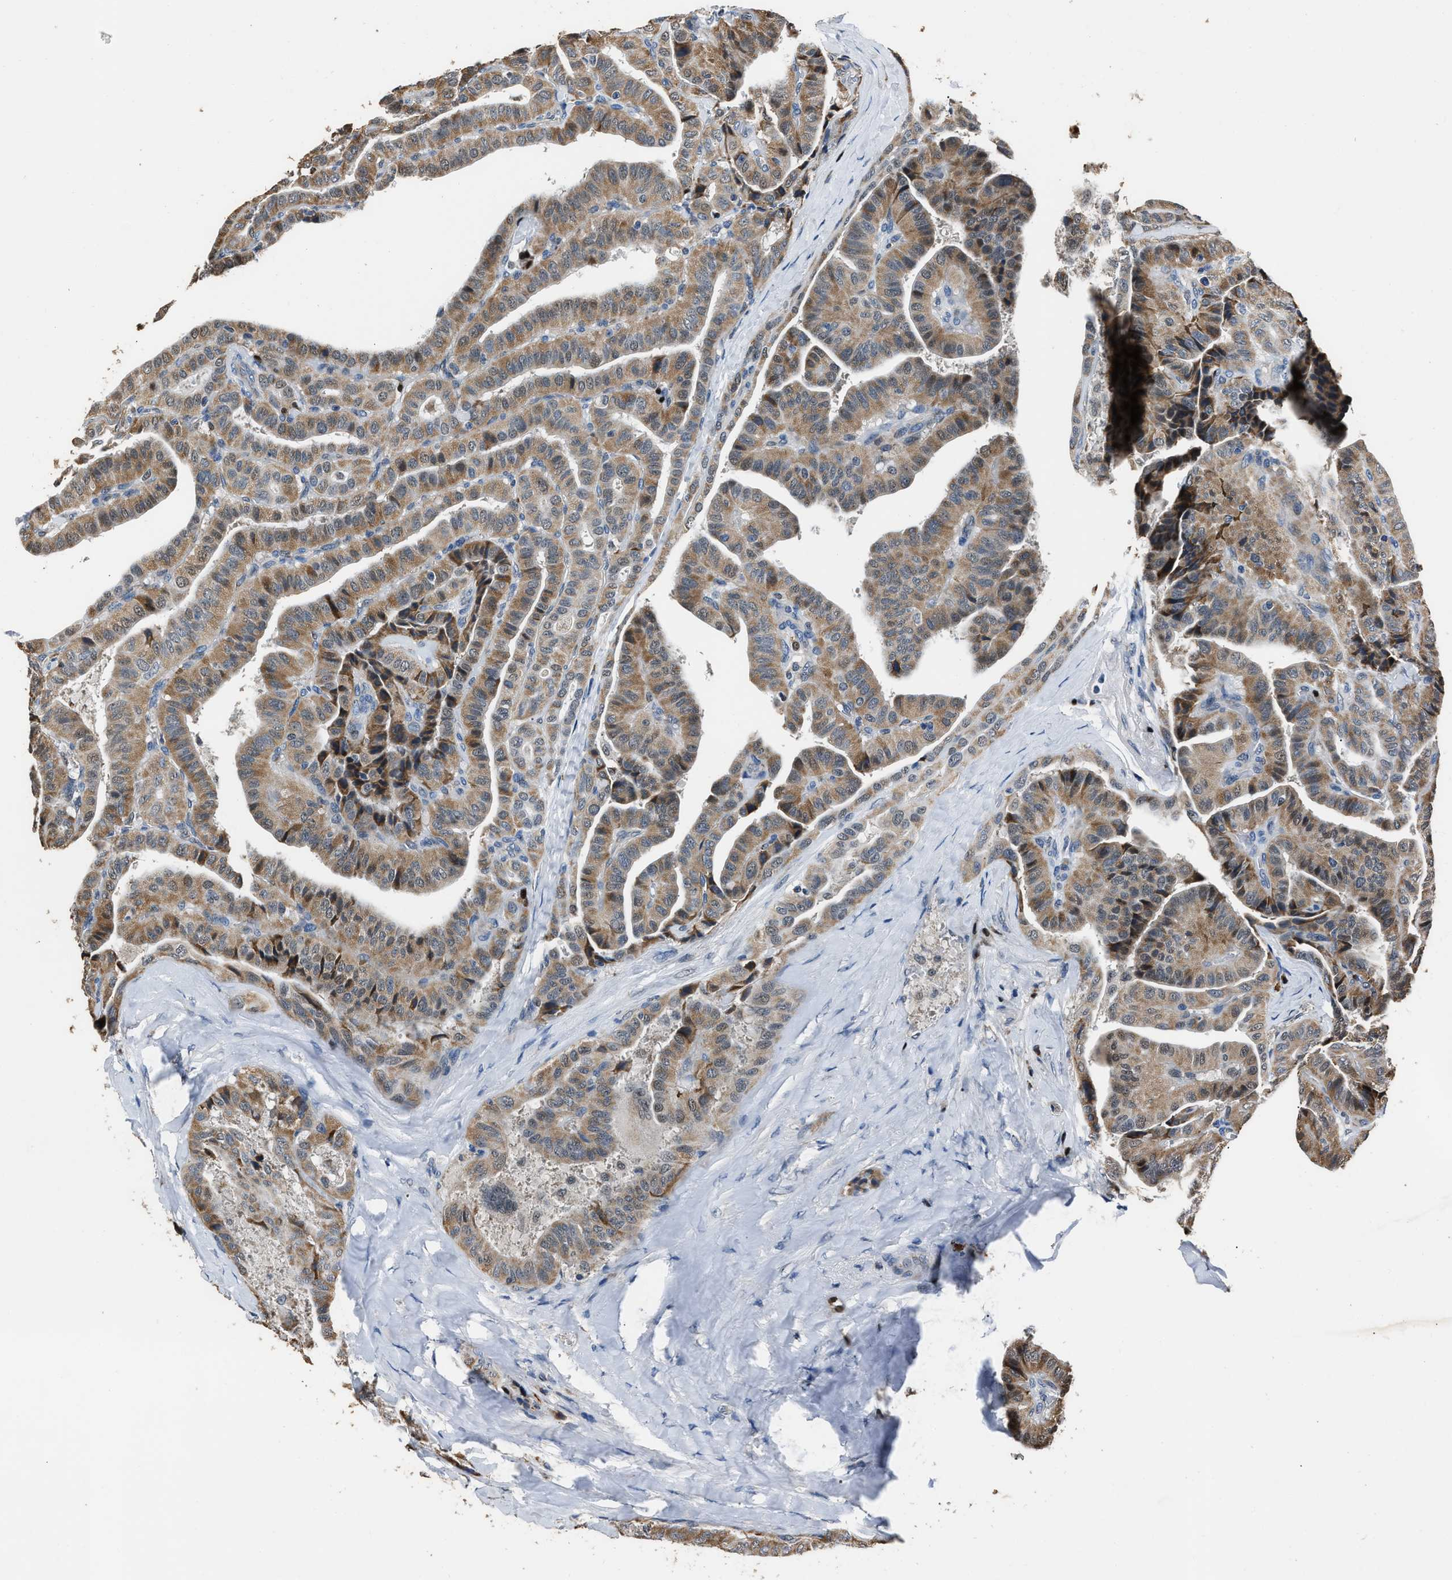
{"staining": {"intensity": "moderate", "quantity": ">75%", "location": "cytoplasmic/membranous"}, "tissue": "thyroid cancer", "cell_type": "Tumor cells", "image_type": "cancer", "snomed": [{"axis": "morphology", "description": "Papillary adenocarcinoma, NOS"}, {"axis": "topography", "description": "Thyroid gland"}], "caption": "Thyroid cancer stained with immunohistochemistry displays moderate cytoplasmic/membranous expression in about >75% of tumor cells.", "gene": "NSUN5", "patient": {"sex": "male", "age": 77}}